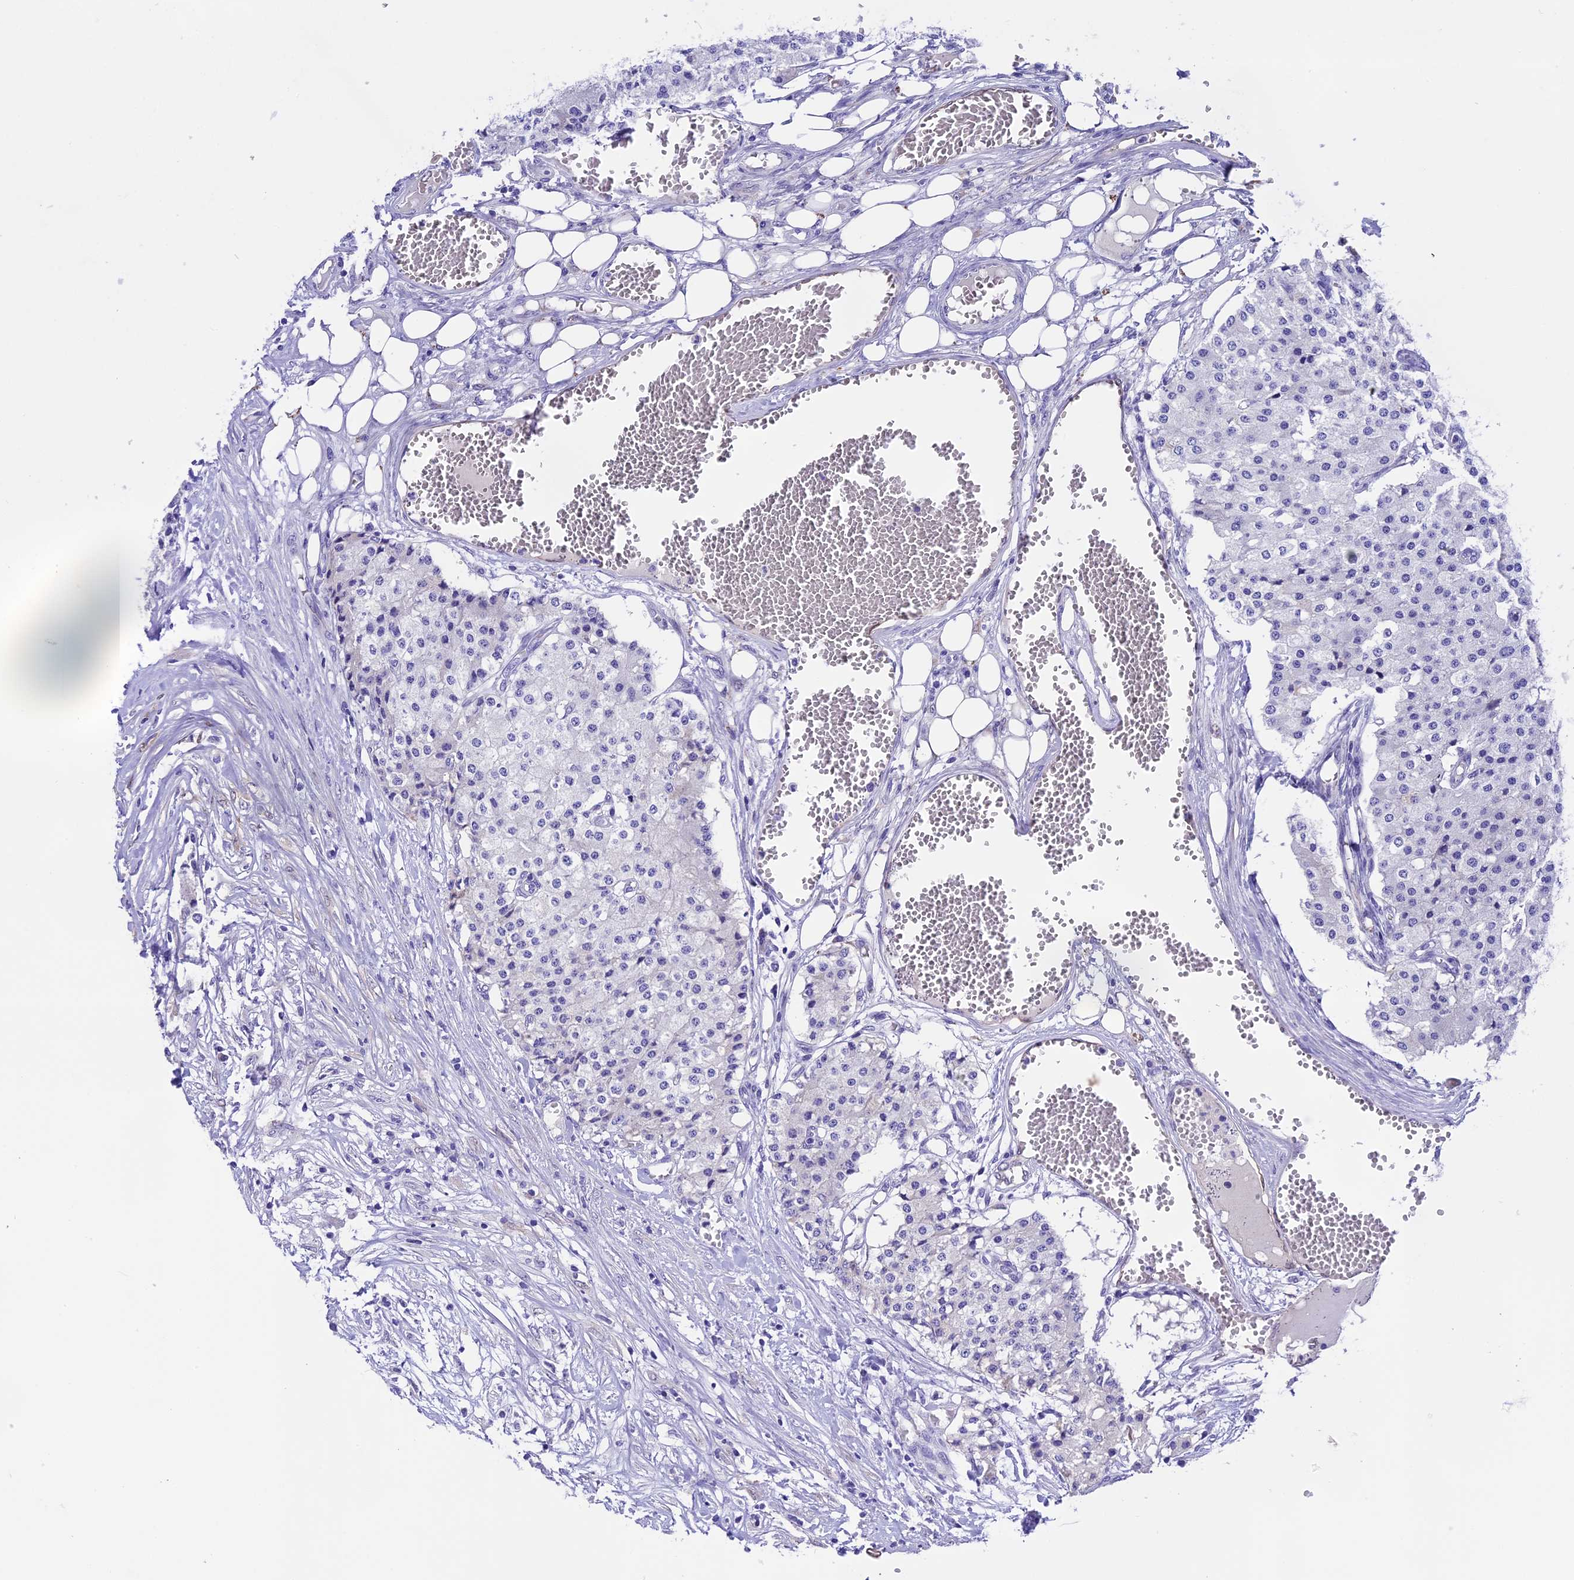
{"staining": {"intensity": "negative", "quantity": "none", "location": "none"}, "tissue": "carcinoid", "cell_type": "Tumor cells", "image_type": "cancer", "snomed": [{"axis": "morphology", "description": "Carcinoid, malignant, NOS"}, {"axis": "topography", "description": "Colon"}], "caption": "There is no significant positivity in tumor cells of malignant carcinoid.", "gene": "PRR15", "patient": {"sex": "female", "age": 52}}